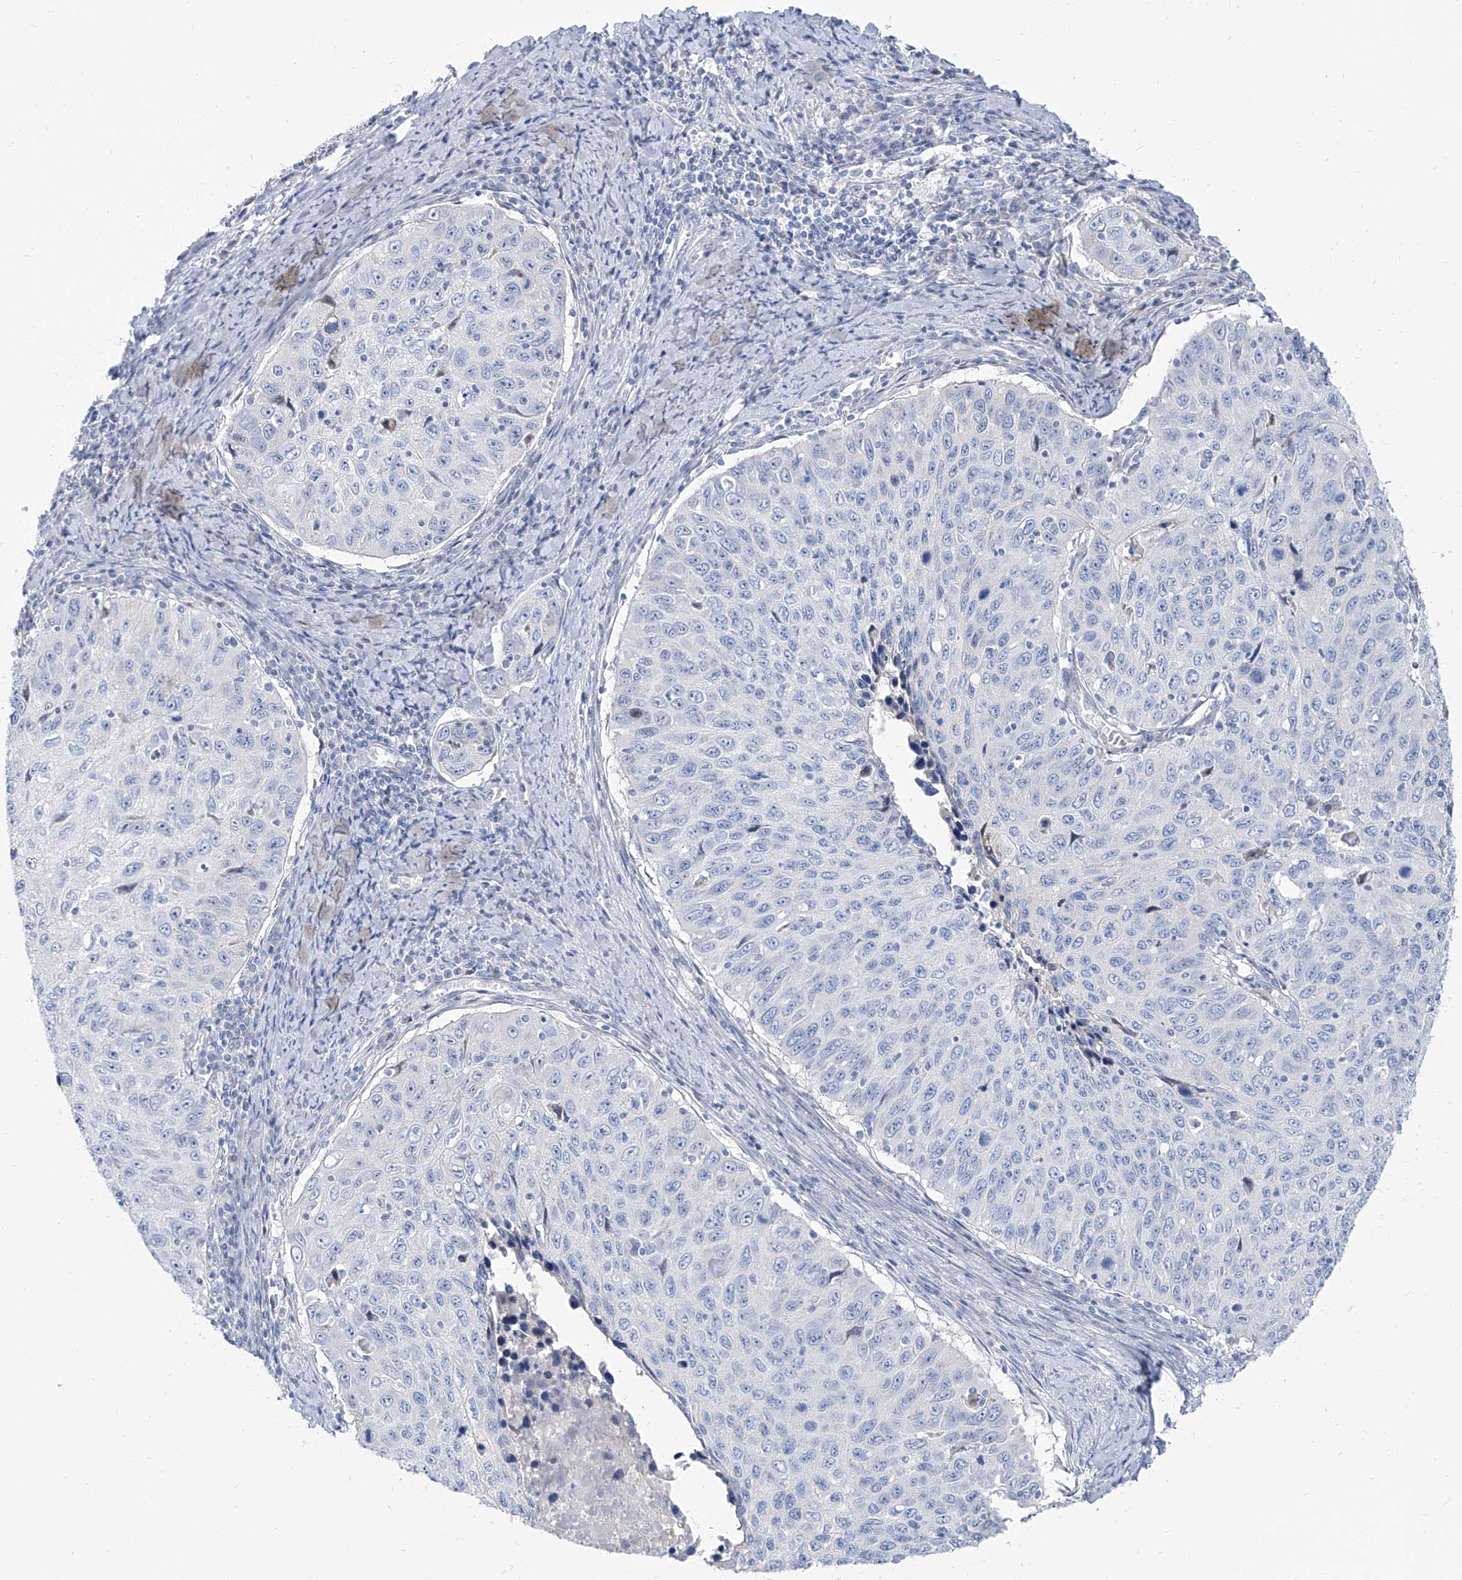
{"staining": {"intensity": "negative", "quantity": "none", "location": "none"}, "tissue": "cervical cancer", "cell_type": "Tumor cells", "image_type": "cancer", "snomed": [{"axis": "morphology", "description": "Squamous cell carcinoma, NOS"}, {"axis": "topography", "description": "Cervix"}], "caption": "This photomicrograph is of squamous cell carcinoma (cervical) stained with immunohistochemistry (IHC) to label a protein in brown with the nuclei are counter-stained blue. There is no staining in tumor cells. (DAB immunohistochemistry (IHC), high magnification).", "gene": "TXLNB", "patient": {"sex": "female", "age": 53}}